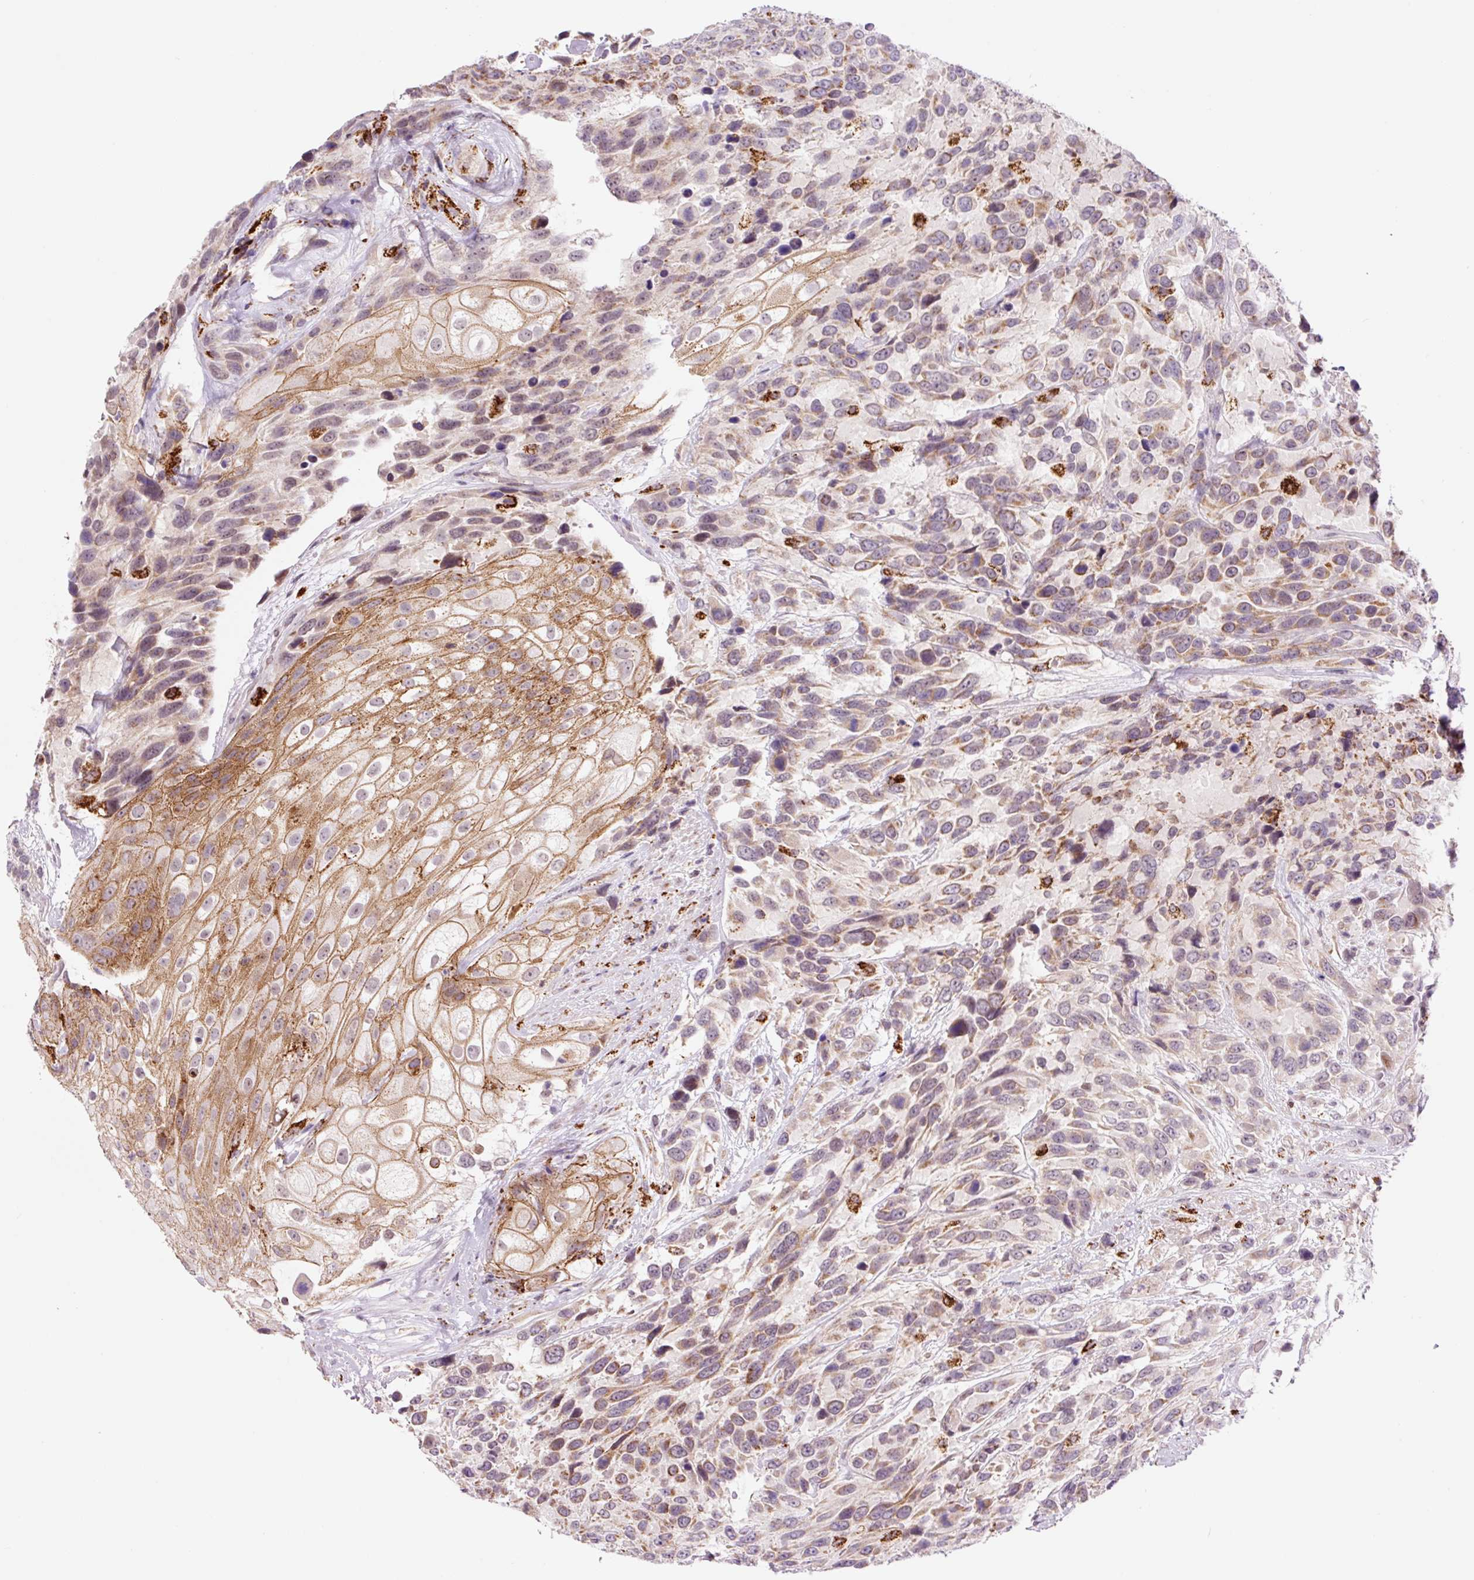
{"staining": {"intensity": "moderate", "quantity": "25%-75%", "location": "cytoplasmic/membranous"}, "tissue": "urothelial cancer", "cell_type": "Tumor cells", "image_type": "cancer", "snomed": [{"axis": "morphology", "description": "Urothelial carcinoma, High grade"}, {"axis": "topography", "description": "Urinary bladder"}], "caption": "Immunohistochemistry (IHC) photomicrograph of neoplastic tissue: human urothelial carcinoma (high-grade) stained using immunohistochemistry exhibits medium levels of moderate protein expression localized specifically in the cytoplasmic/membranous of tumor cells, appearing as a cytoplasmic/membranous brown color.", "gene": "PCK2", "patient": {"sex": "female", "age": 70}}